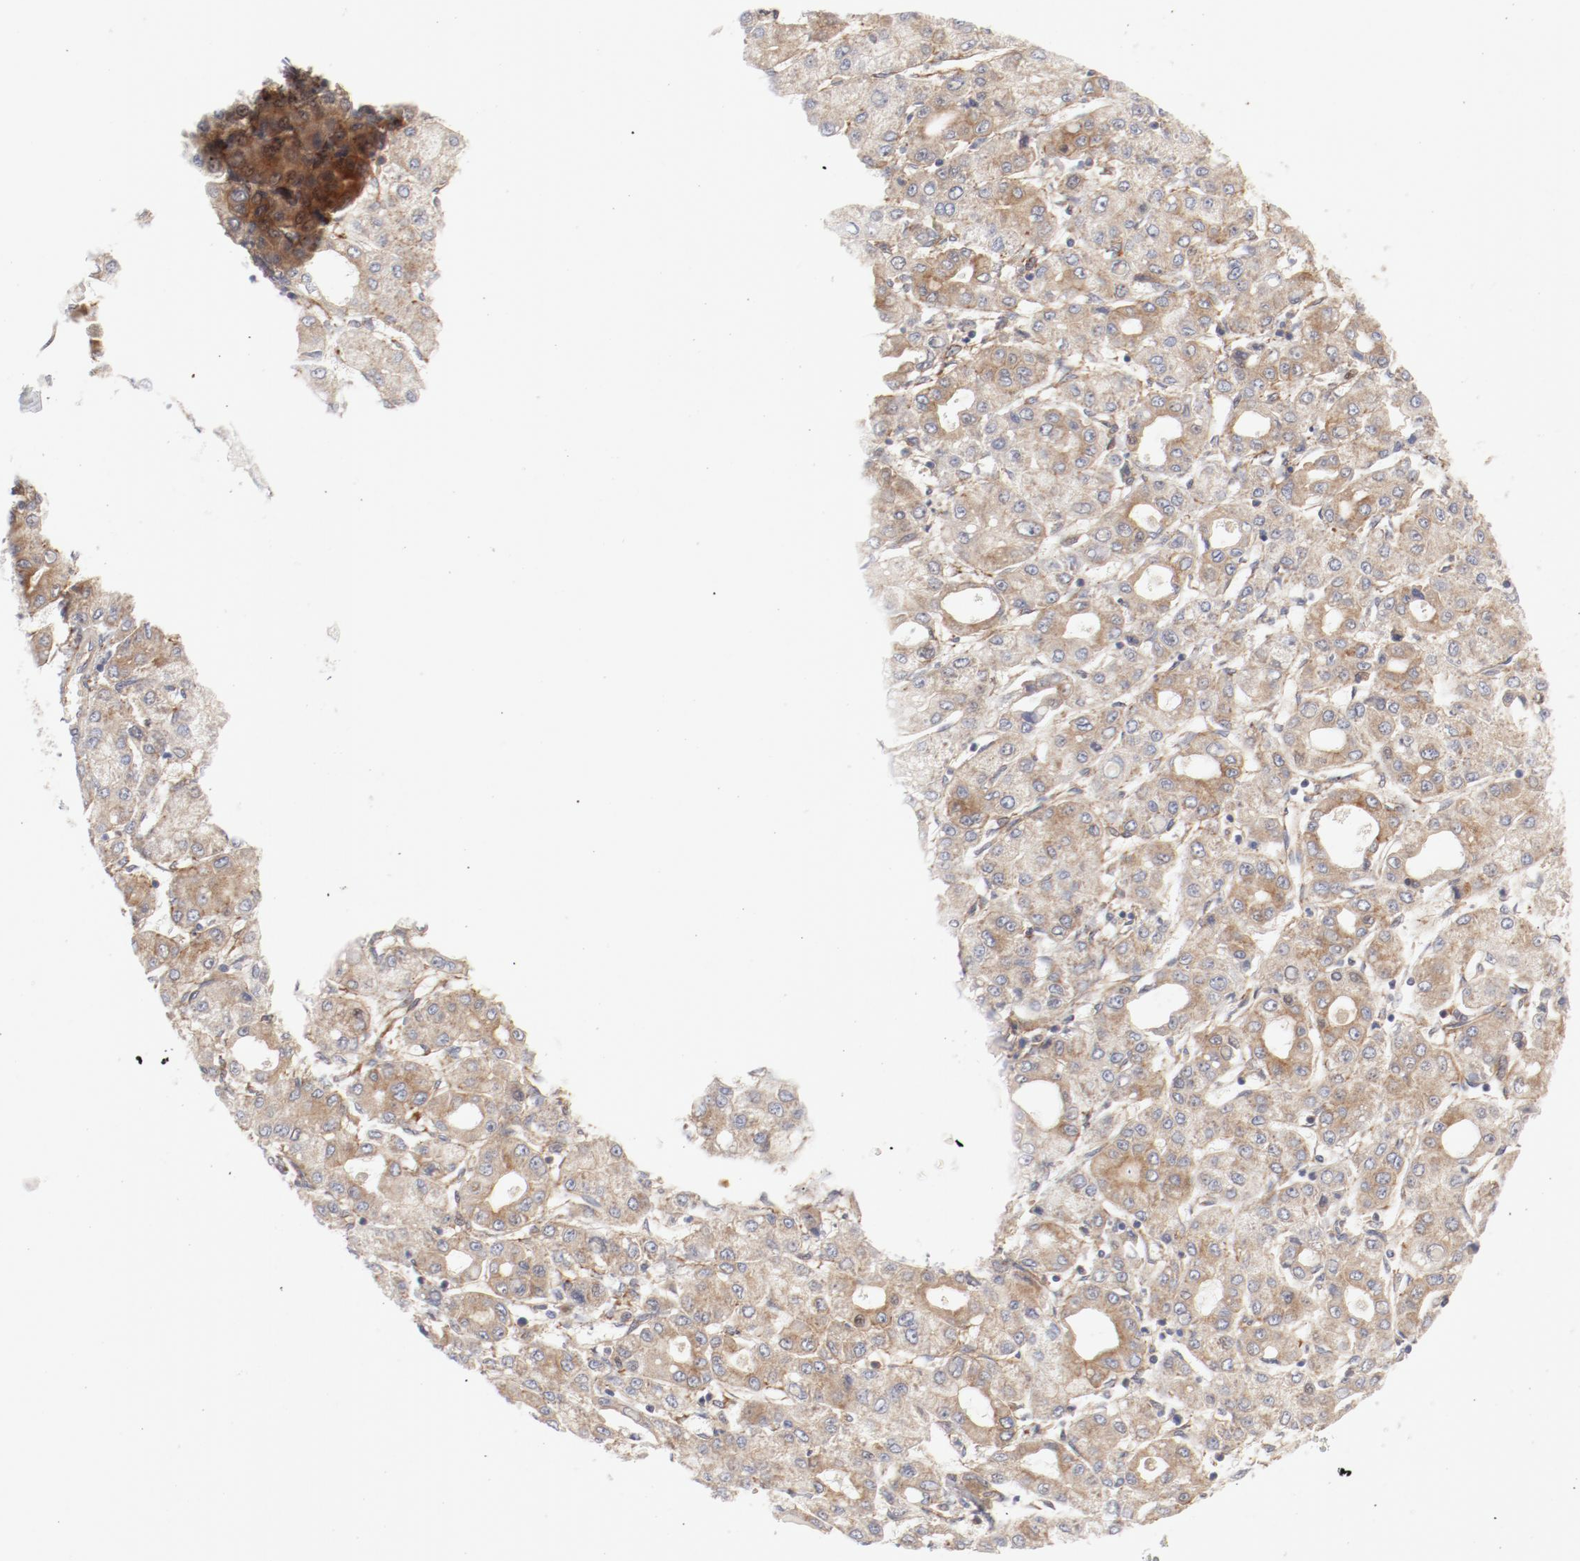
{"staining": {"intensity": "weak", "quantity": "25%-75%", "location": "cytoplasmic/membranous"}, "tissue": "liver cancer", "cell_type": "Tumor cells", "image_type": "cancer", "snomed": [{"axis": "morphology", "description": "Carcinoma, Hepatocellular, NOS"}, {"axis": "topography", "description": "Liver"}], "caption": "A brown stain labels weak cytoplasmic/membranous staining of a protein in human hepatocellular carcinoma (liver) tumor cells.", "gene": "AP2A1", "patient": {"sex": "male", "age": 69}}